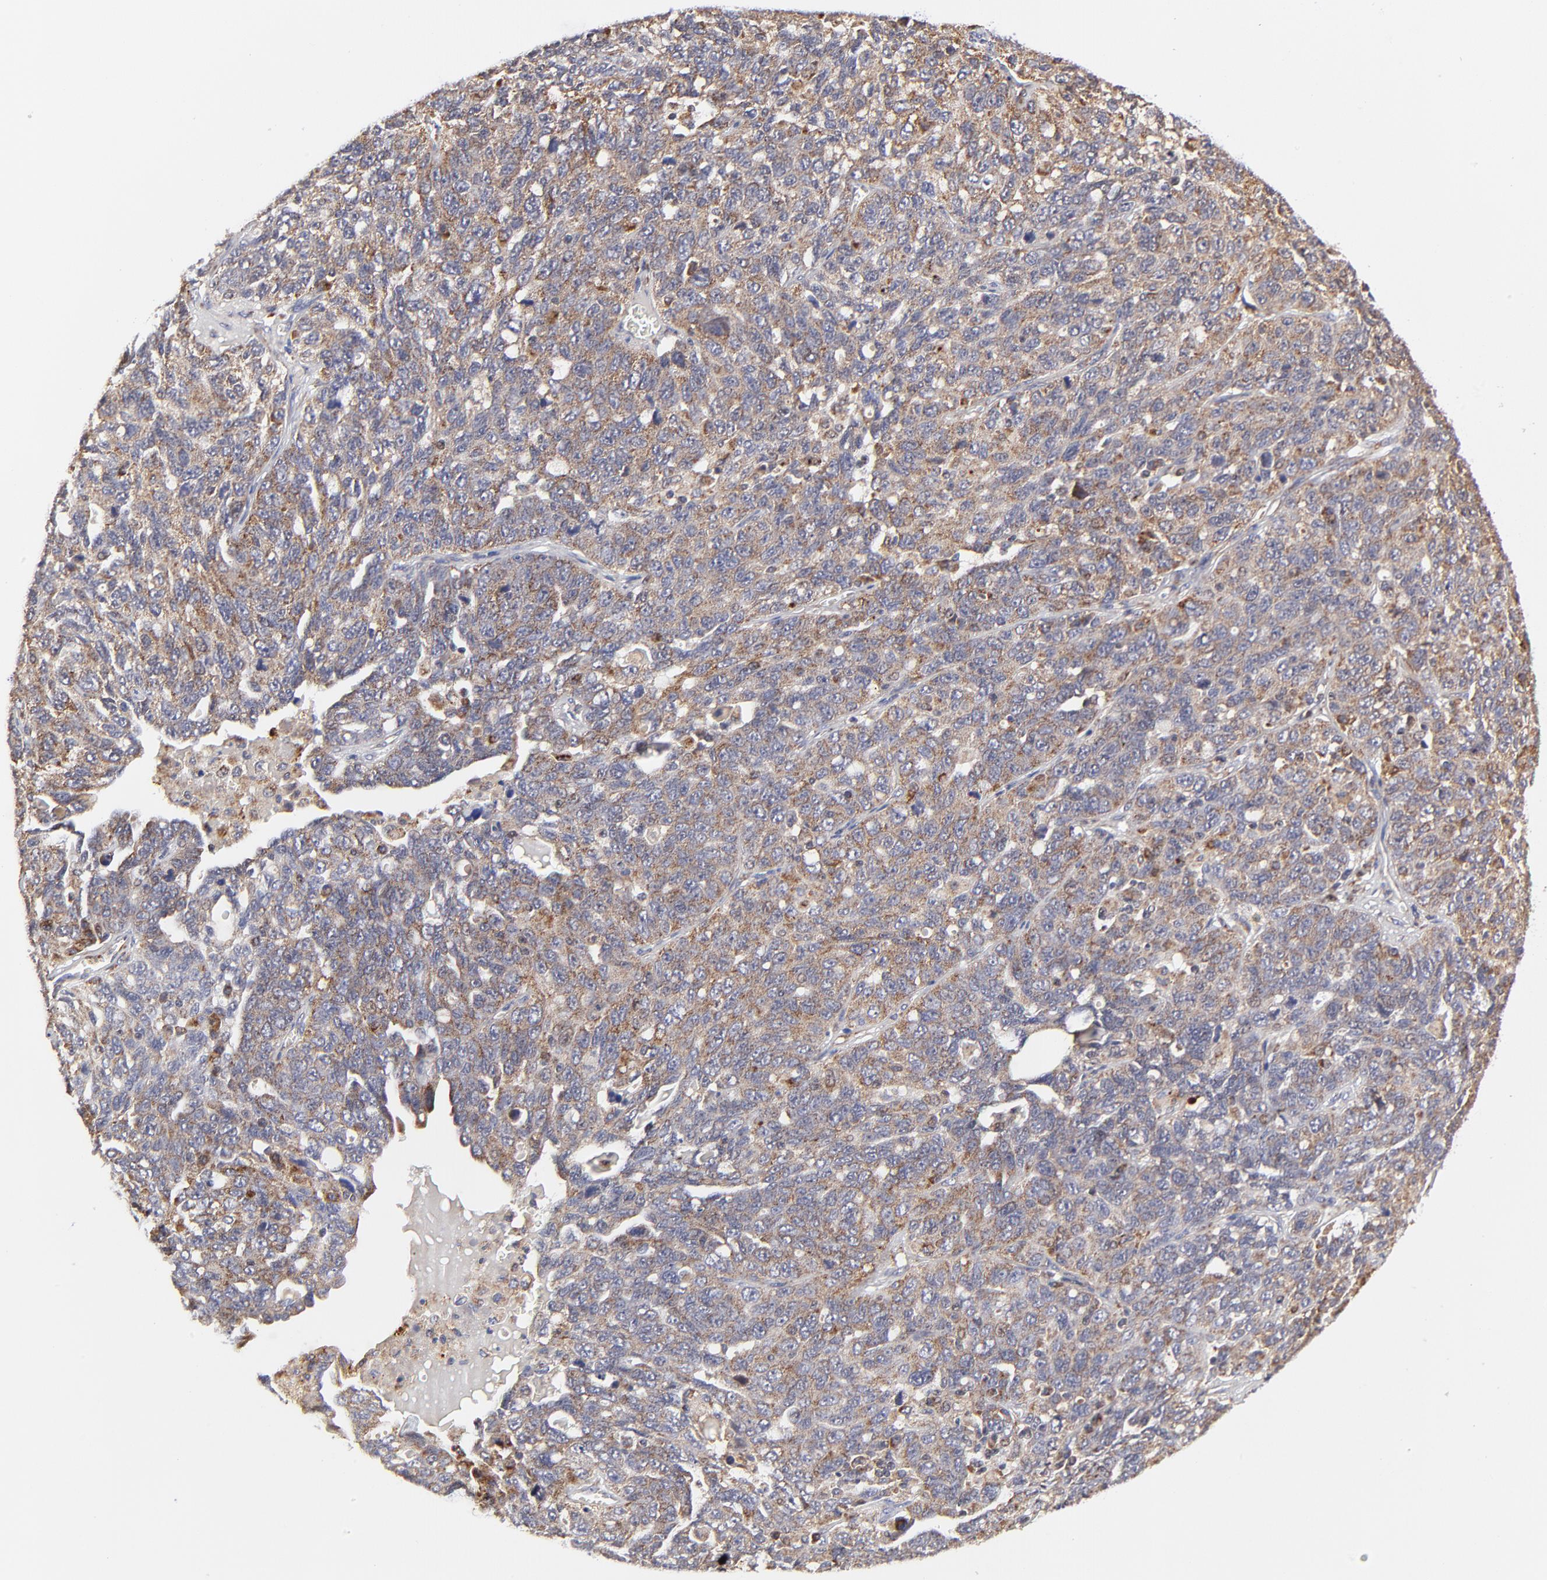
{"staining": {"intensity": "moderate", "quantity": ">75%", "location": "cytoplasmic/membranous"}, "tissue": "ovarian cancer", "cell_type": "Tumor cells", "image_type": "cancer", "snomed": [{"axis": "morphology", "description": "Cystadenocarcinoma, serous, NOS"}, {"axis": "topography", "description": "Ovary"}], "caption": "Ovarian cancer tissue exhibits moderate cytoplasmic/membranous expression in approximately >75% of tumor cells, visualized by immunohistochemistry.", "gene": "MAP2K7", "patient": {"sex": "female", "age": 71}}